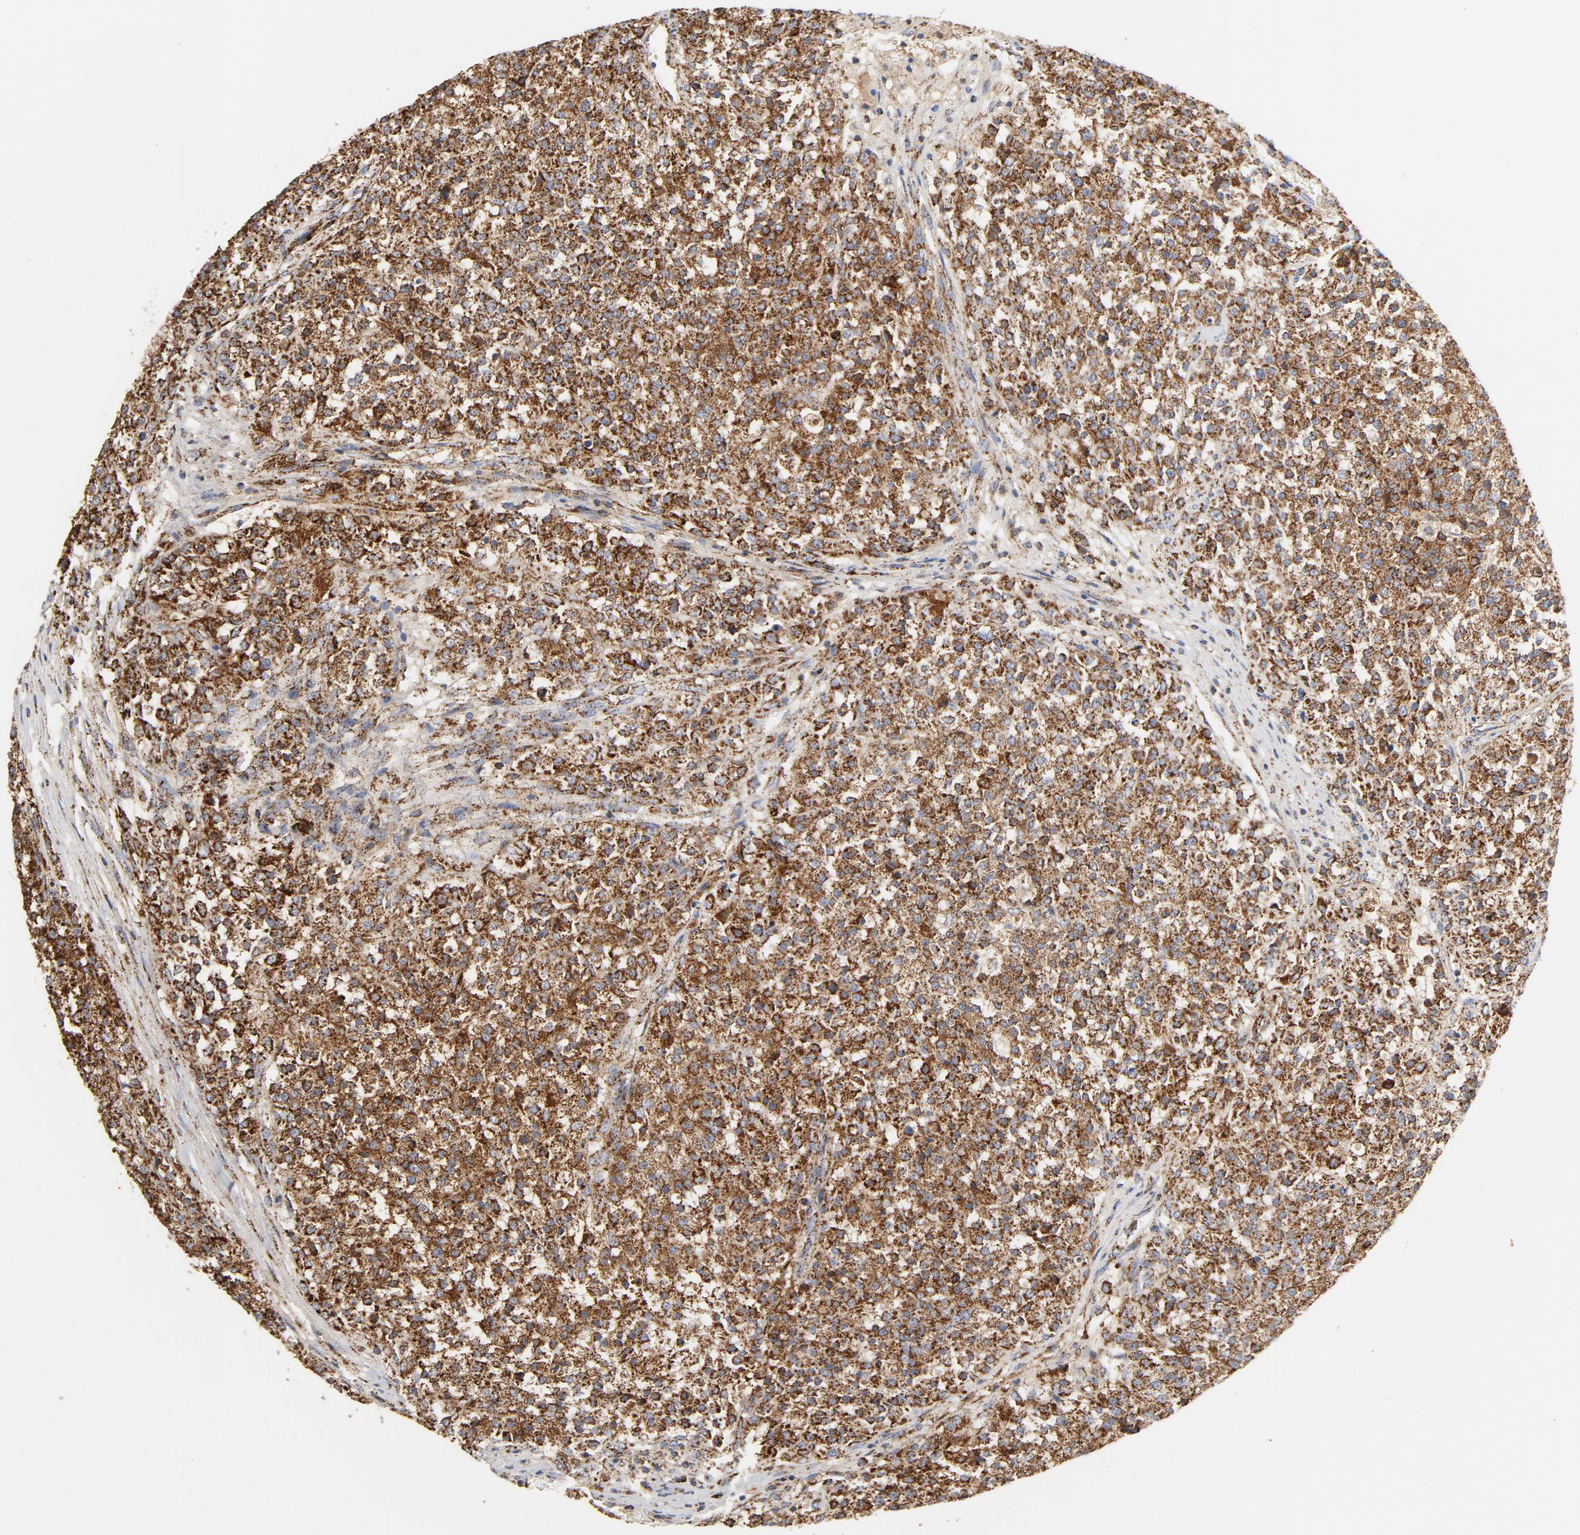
{"staining": {"intensity": "strong", "quantity": ">75%", "location": "cytoplasmic/membranous"}, "tissue": "testis cancer", "cell_type": "Tumor cells", "image_type": "cancer", "snomed": [{"axis": "morphology", "description": "Seminoma, NOS"}, {"axis": "topography", "description": "Testis"}], "caption": "The immunohistochemical stain labels strong cytoplasmic/membranous expression in tumor cells of testis cancer (seminoma) tissue.", "gene": "PCNX4", "patient": {"sex": "male", "age": 59}}